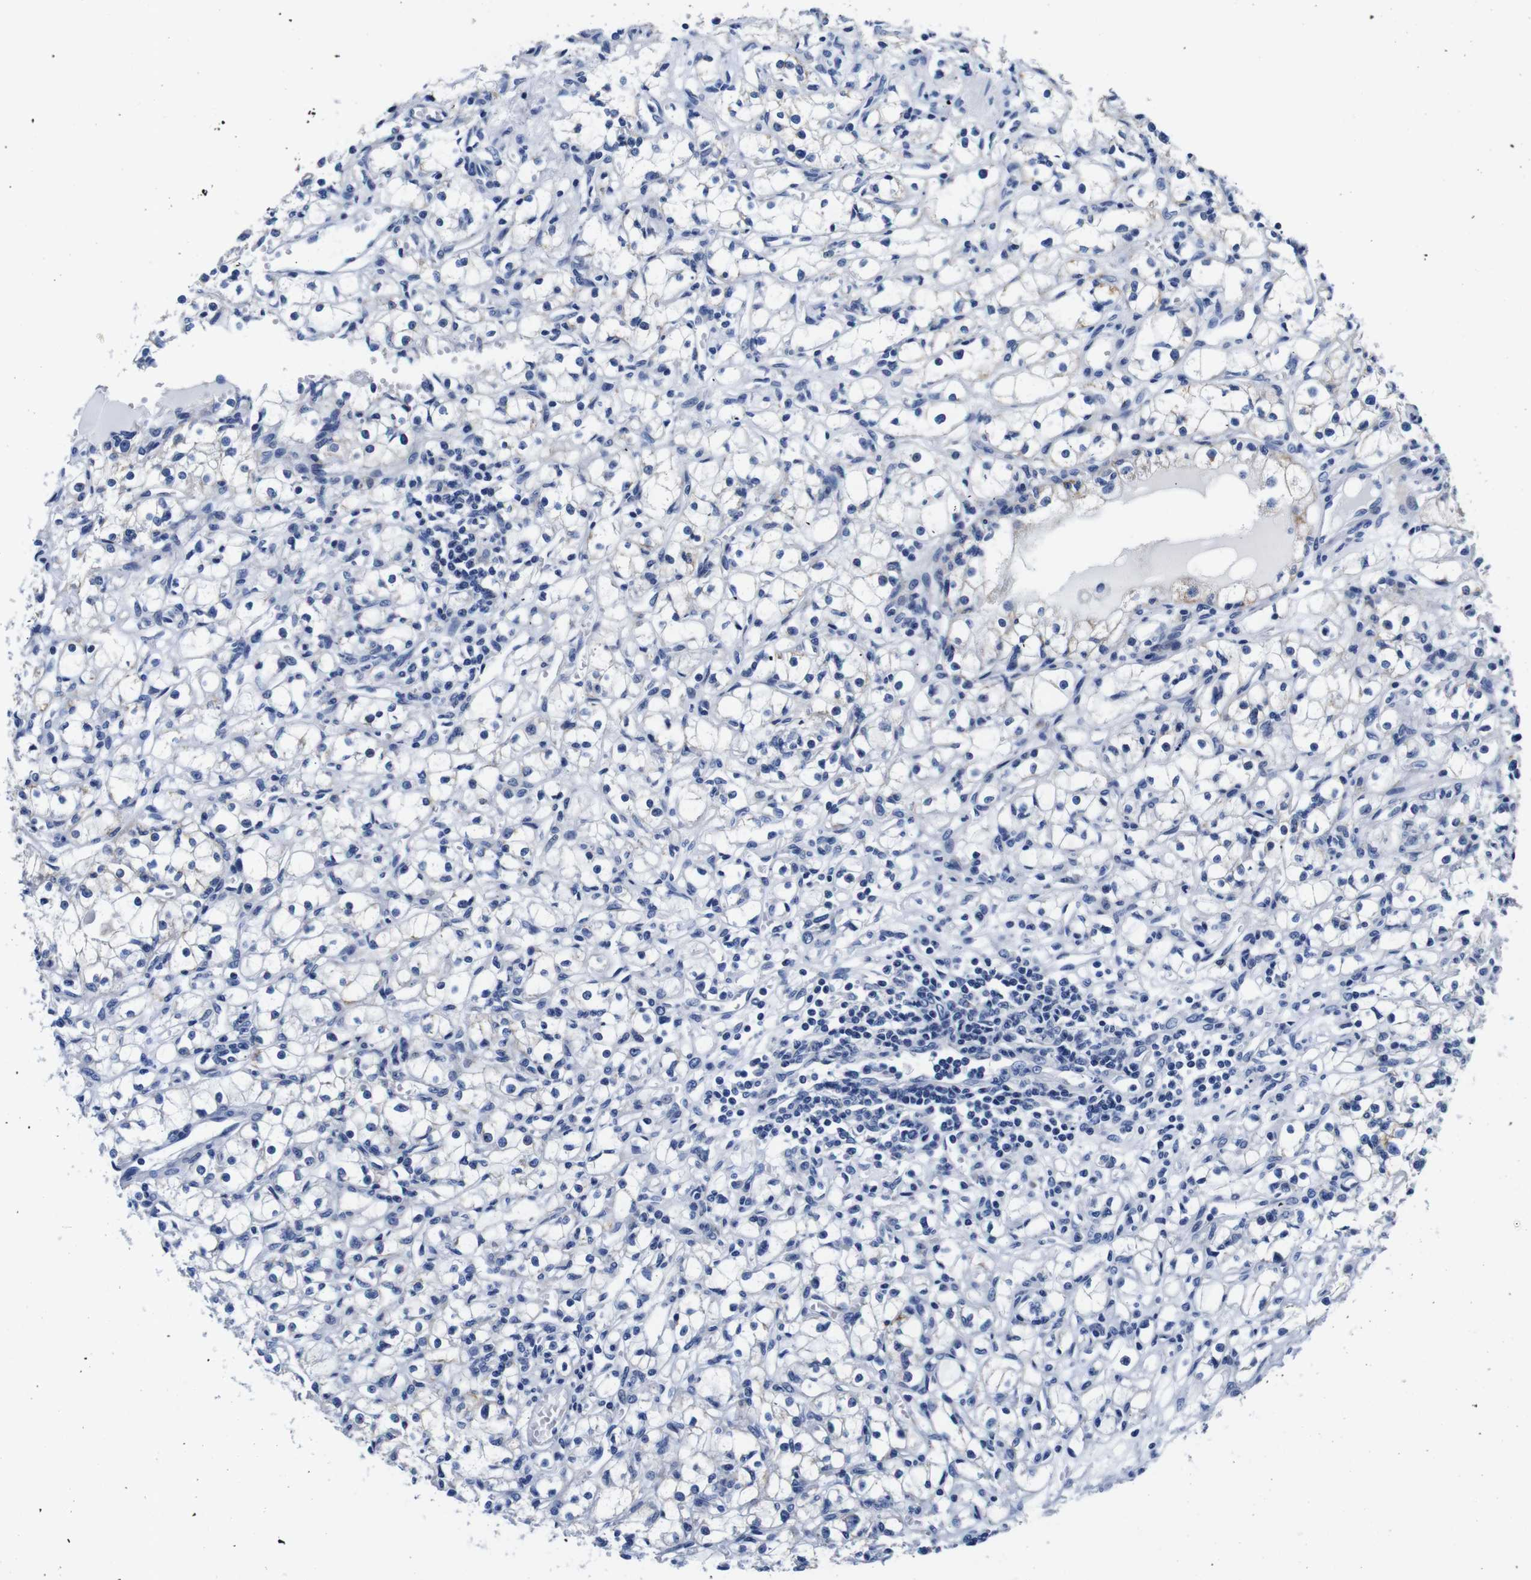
{"staining": {"intensity": "weak", "quantity": "<25%", "location": "cytoplasmic/membranous"}, "tissue": "renal cancer", "cell_type": "Tumor cells", "image_type": "cancer", "snomed": [{"axis": "morphology", "description": "Adenocarcinoma, NOS"}, {"axis": "topography", "description": "Kidney"}], "caption": "Tumor cells show no significant protein staining in adenocarcinoma (renal). (Immunohistochemistry (ihc), brightfield microscopy, high magnification).", "gene": "SNX19", "patient": {"sex": "male", "age": 56}}